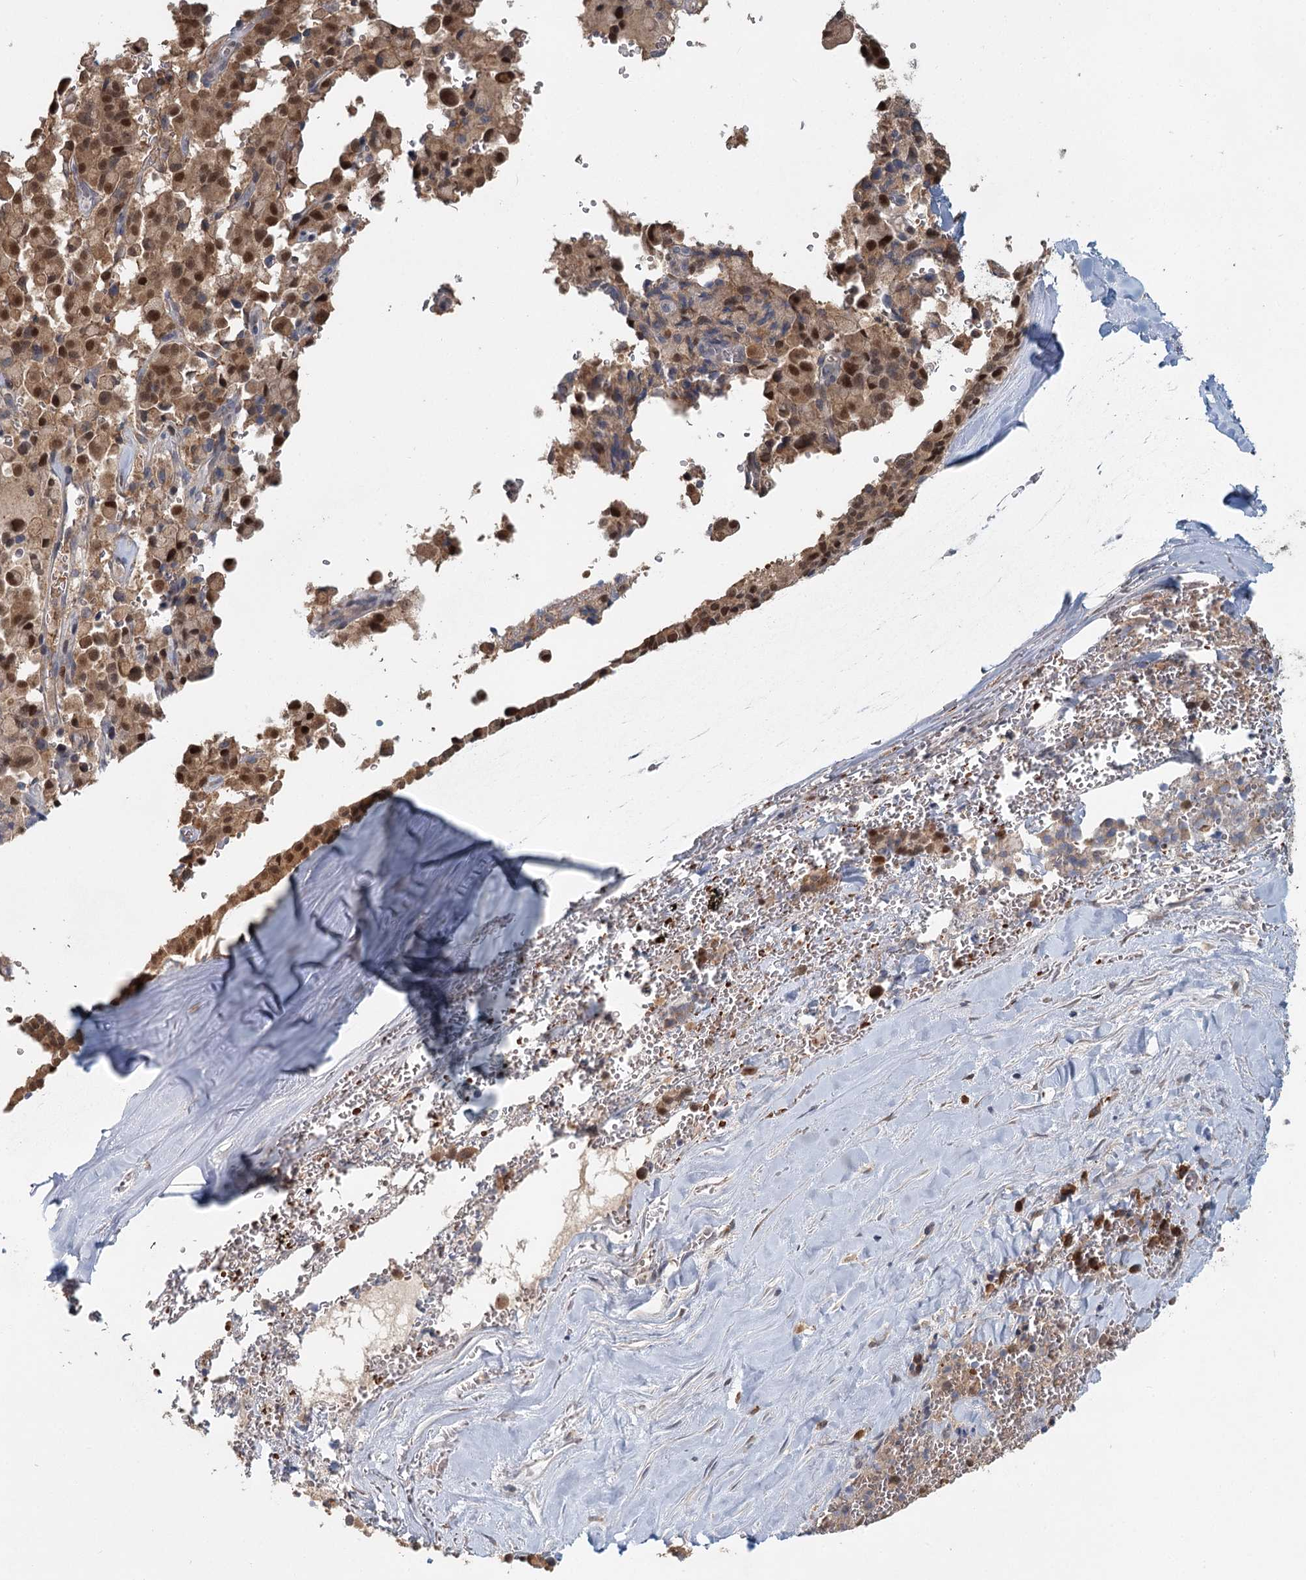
{"staining": {"intensity": "moderate", "quantity": ">75%", "location": "cytoplasmic/membranous,nuclear"}, "tissue": "pancreatic cancer", "cell_type": "Tumor cells", "image_type": "cancer", "snomed": [{"axis": "morphology", "description": "Adenocarcinoma, NOS"}, {"axis": "topography", "description": "Pancreas"}], "caption": "Adenocarcinoma (pancreatic) stained for a protein (brown) shows moderate cytoplasmic/membranous and nuclear positive expression in about >75% of tumor cells.", "gene": "ADK", "patient": {"sex": "male", "age": 65}}